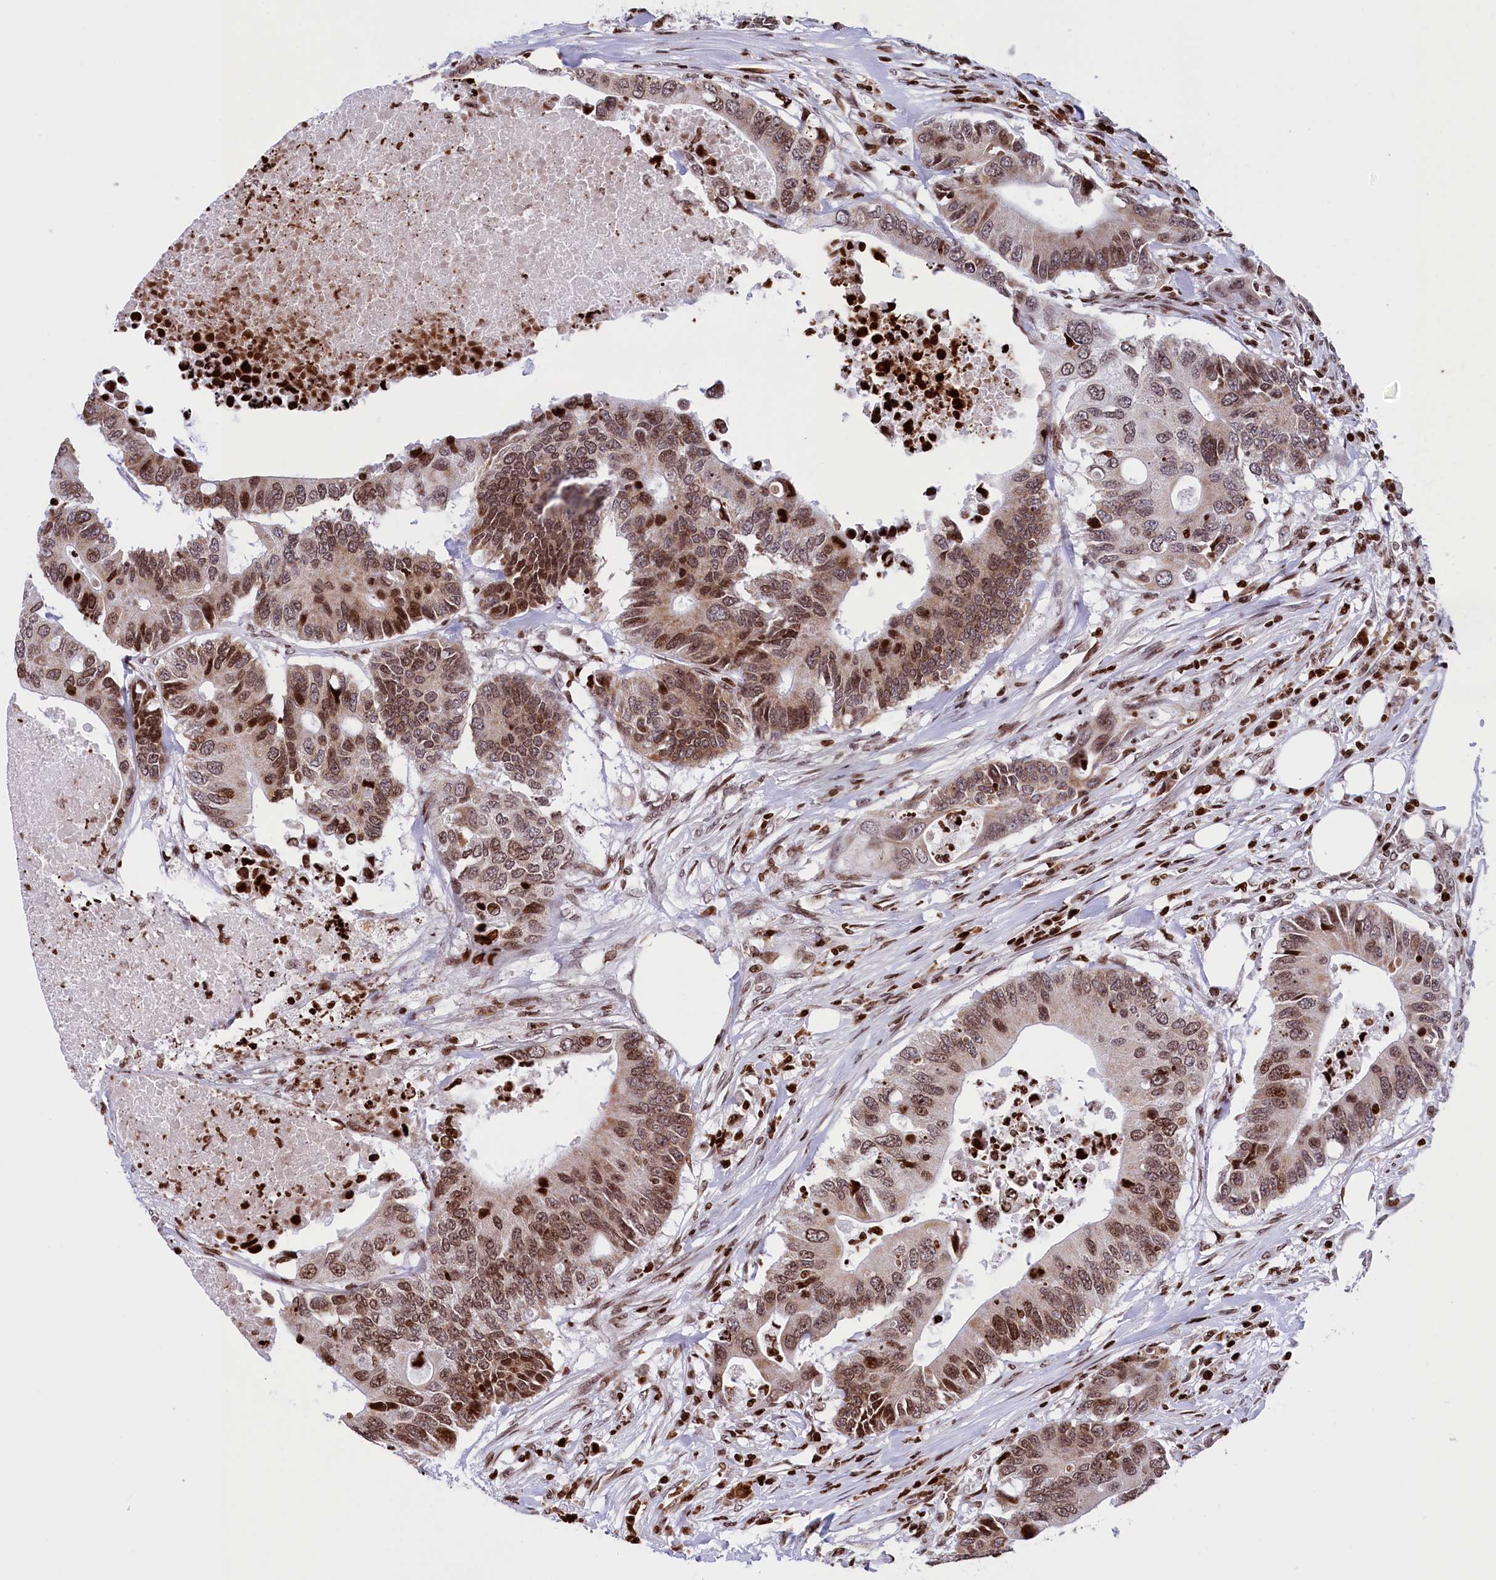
{"staining": {"intensity": "moderate", "quantity": "25%-75%", "location": "nuclear"}, "tissue": "colorectal cancer", "cell_type": "Tumor cells", "image_type": "cancer", "snomed": [{"axis": "morphology", "description": "Adenocarcinoma, NOS"}, {"axis": "topography", "description": "Colon"}], "caption": "This histopathology image demonstrates colorectal adenocarcinoma stained with IHC to label a protein in brown. The nuclear of tumor cells show moderate positivity for the protein. Nuclei are counter-stained blue.", "gene": "TIMM29", "patient": {"sex": "male", "age": 71}}